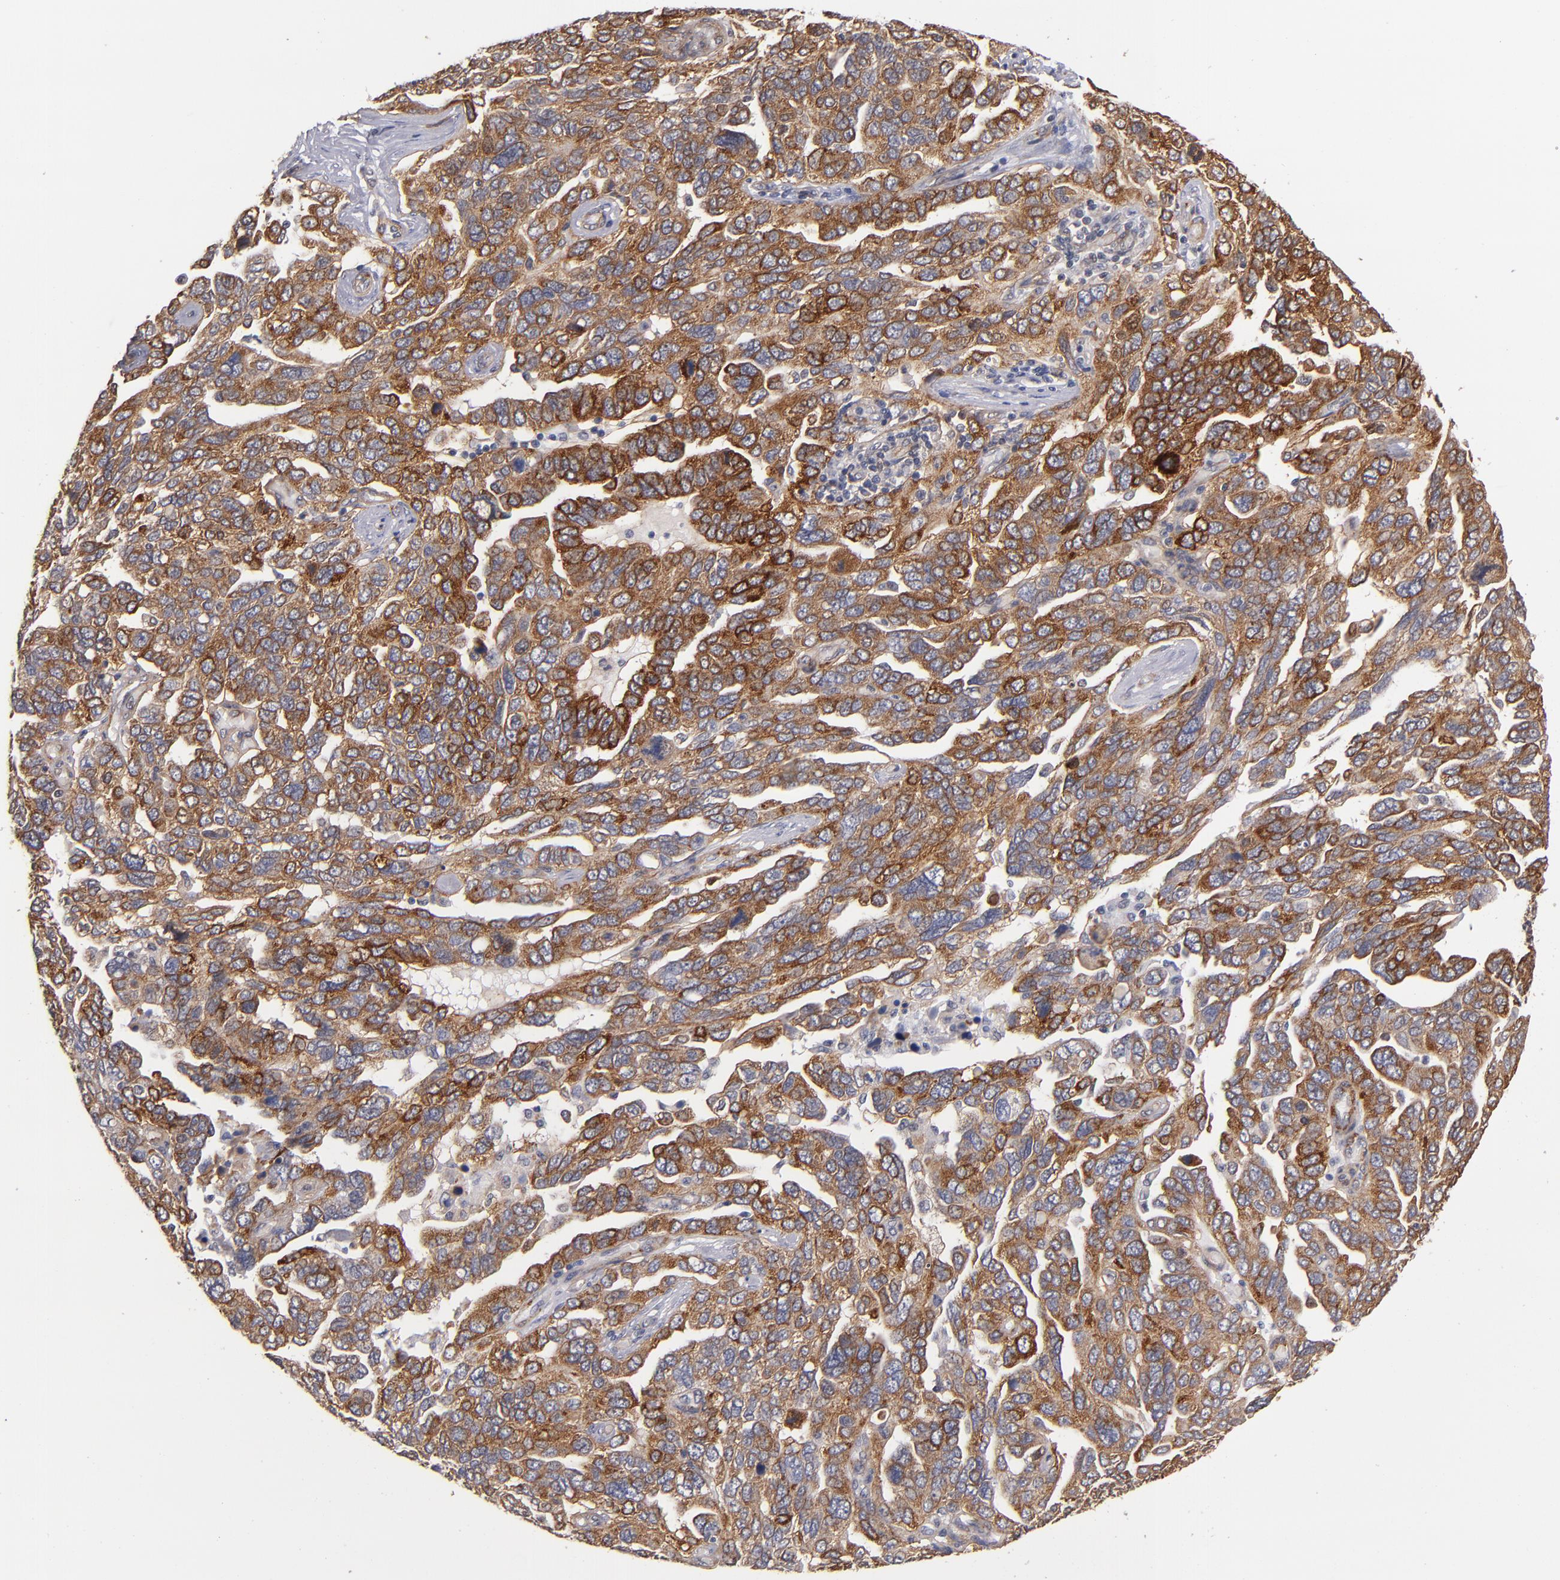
{"staining": {"intensity": "moderate", "quantity": "25%-75%", "location": "cytoplasmic/membranous"}, "tissue": "ovarian cancer", "cell_type": "Tumor cells", "image_type": "cancer", "snomed": [{"axis": "morphology", "description": "Cystadenocarcinoma, serous, NOS"}, {"axis": "topography", "description": "Ovary"}], "caption": "Tumor cells display medium levels of moderate cytoplasmic/membranous expression in approximately 25%-75% of cells in human ovarian cancer. Immunohistochemistry (ihc) stains the protein of interest in brown and the nuclei are stained blue.", "gene": "LAMC1", "patient": {"sex": "female", "age": 64}}